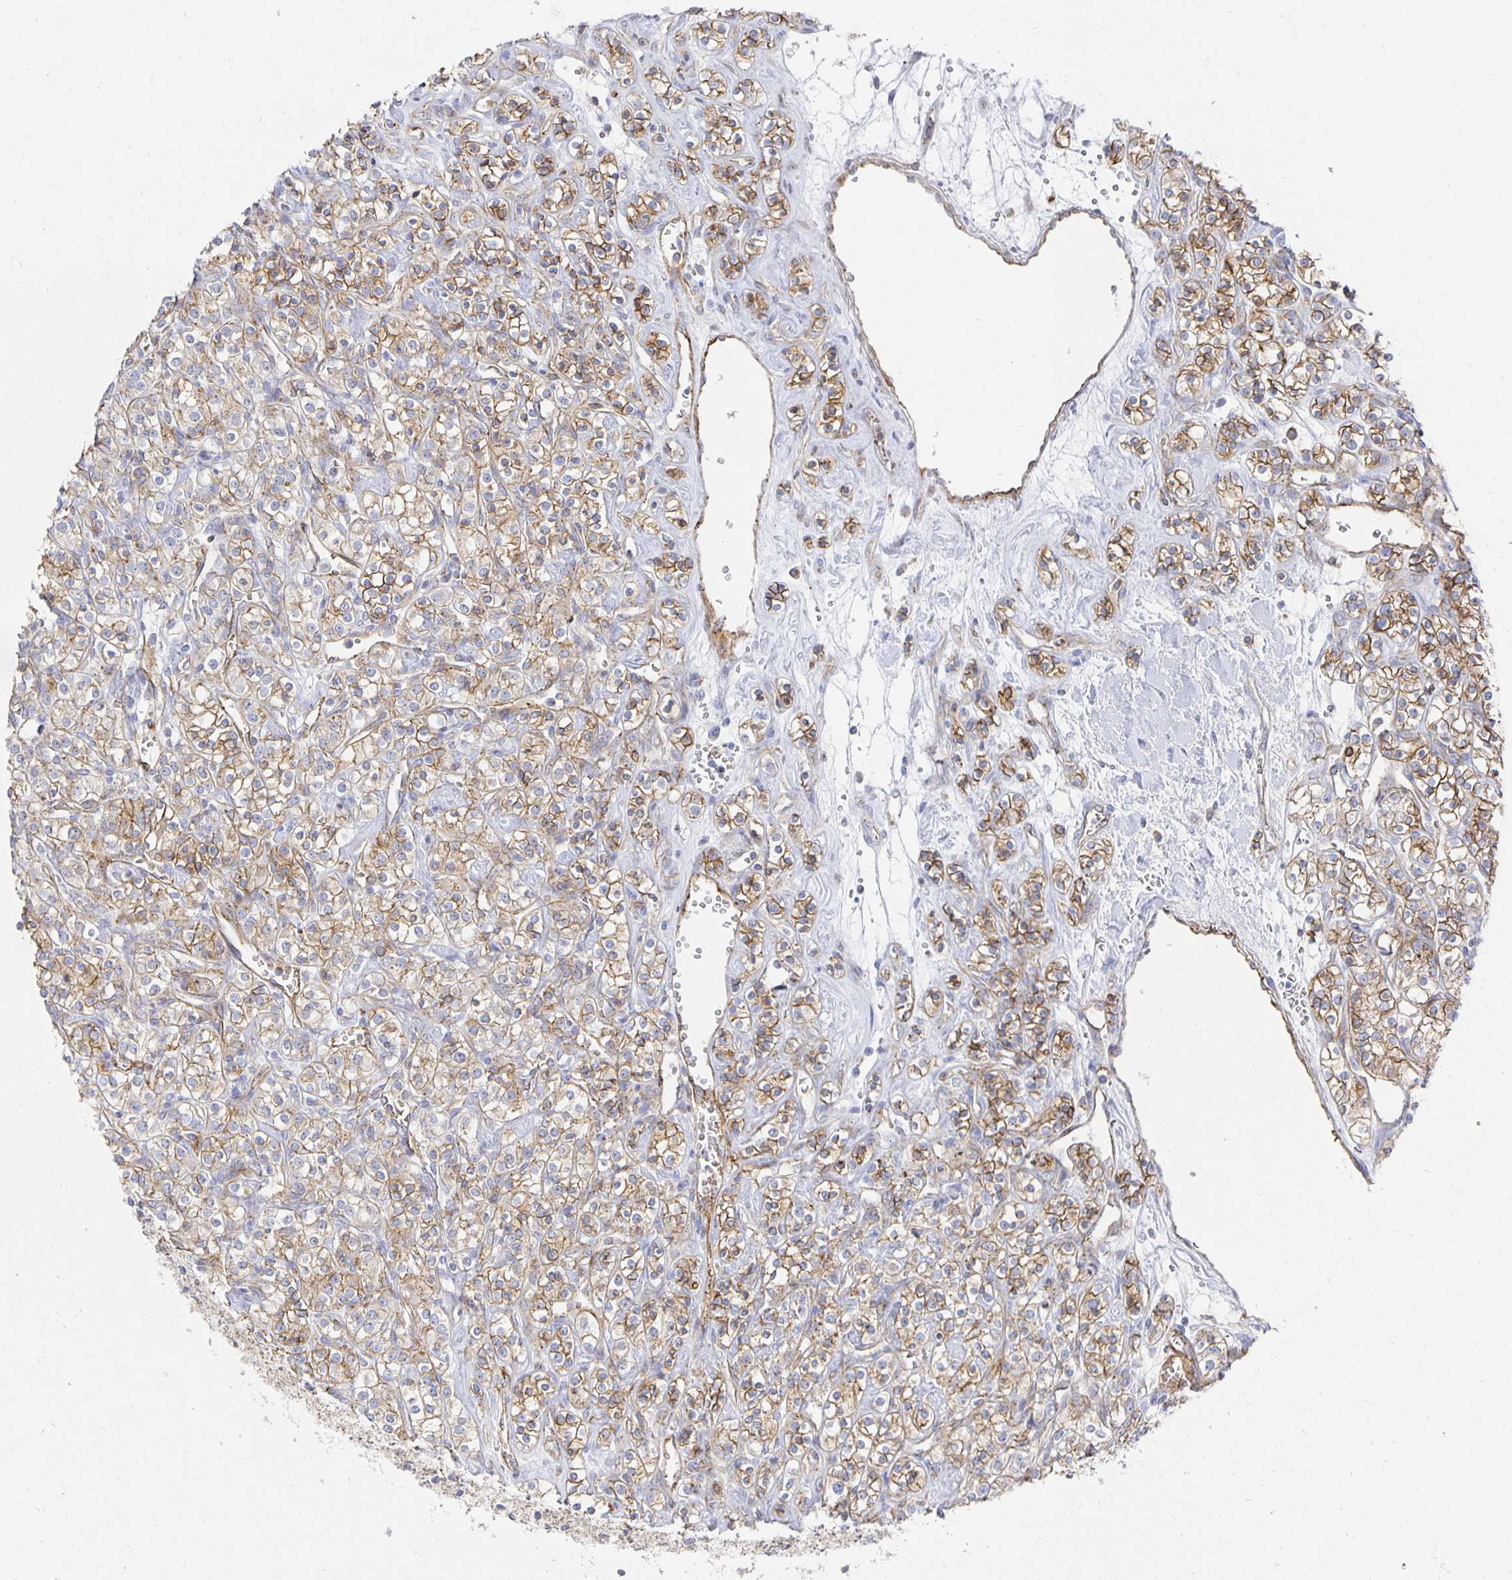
{"staining": {"intensity": "moderate", "quantity": ">75%", "location": "cytoplasmic/membranous"}, "tissue": "renal cancer", "cell_type": "Tumor cells", "image_type": "cancer", "snomed": [{"axis": "morphology", "description": "Adenocarcinoma, NOS"}, {"axis": "topography", "description": "Kidney"}], "caption": "IHC image of renal cancer (adenocarcinoma) stained for a protein (brown), which reveals medium levels of moderate cytoplasmic/membranous expression in about >75% of tumor cells.", "gene": "TAAR1", "patient": {"sex": "male", "age": 77}}